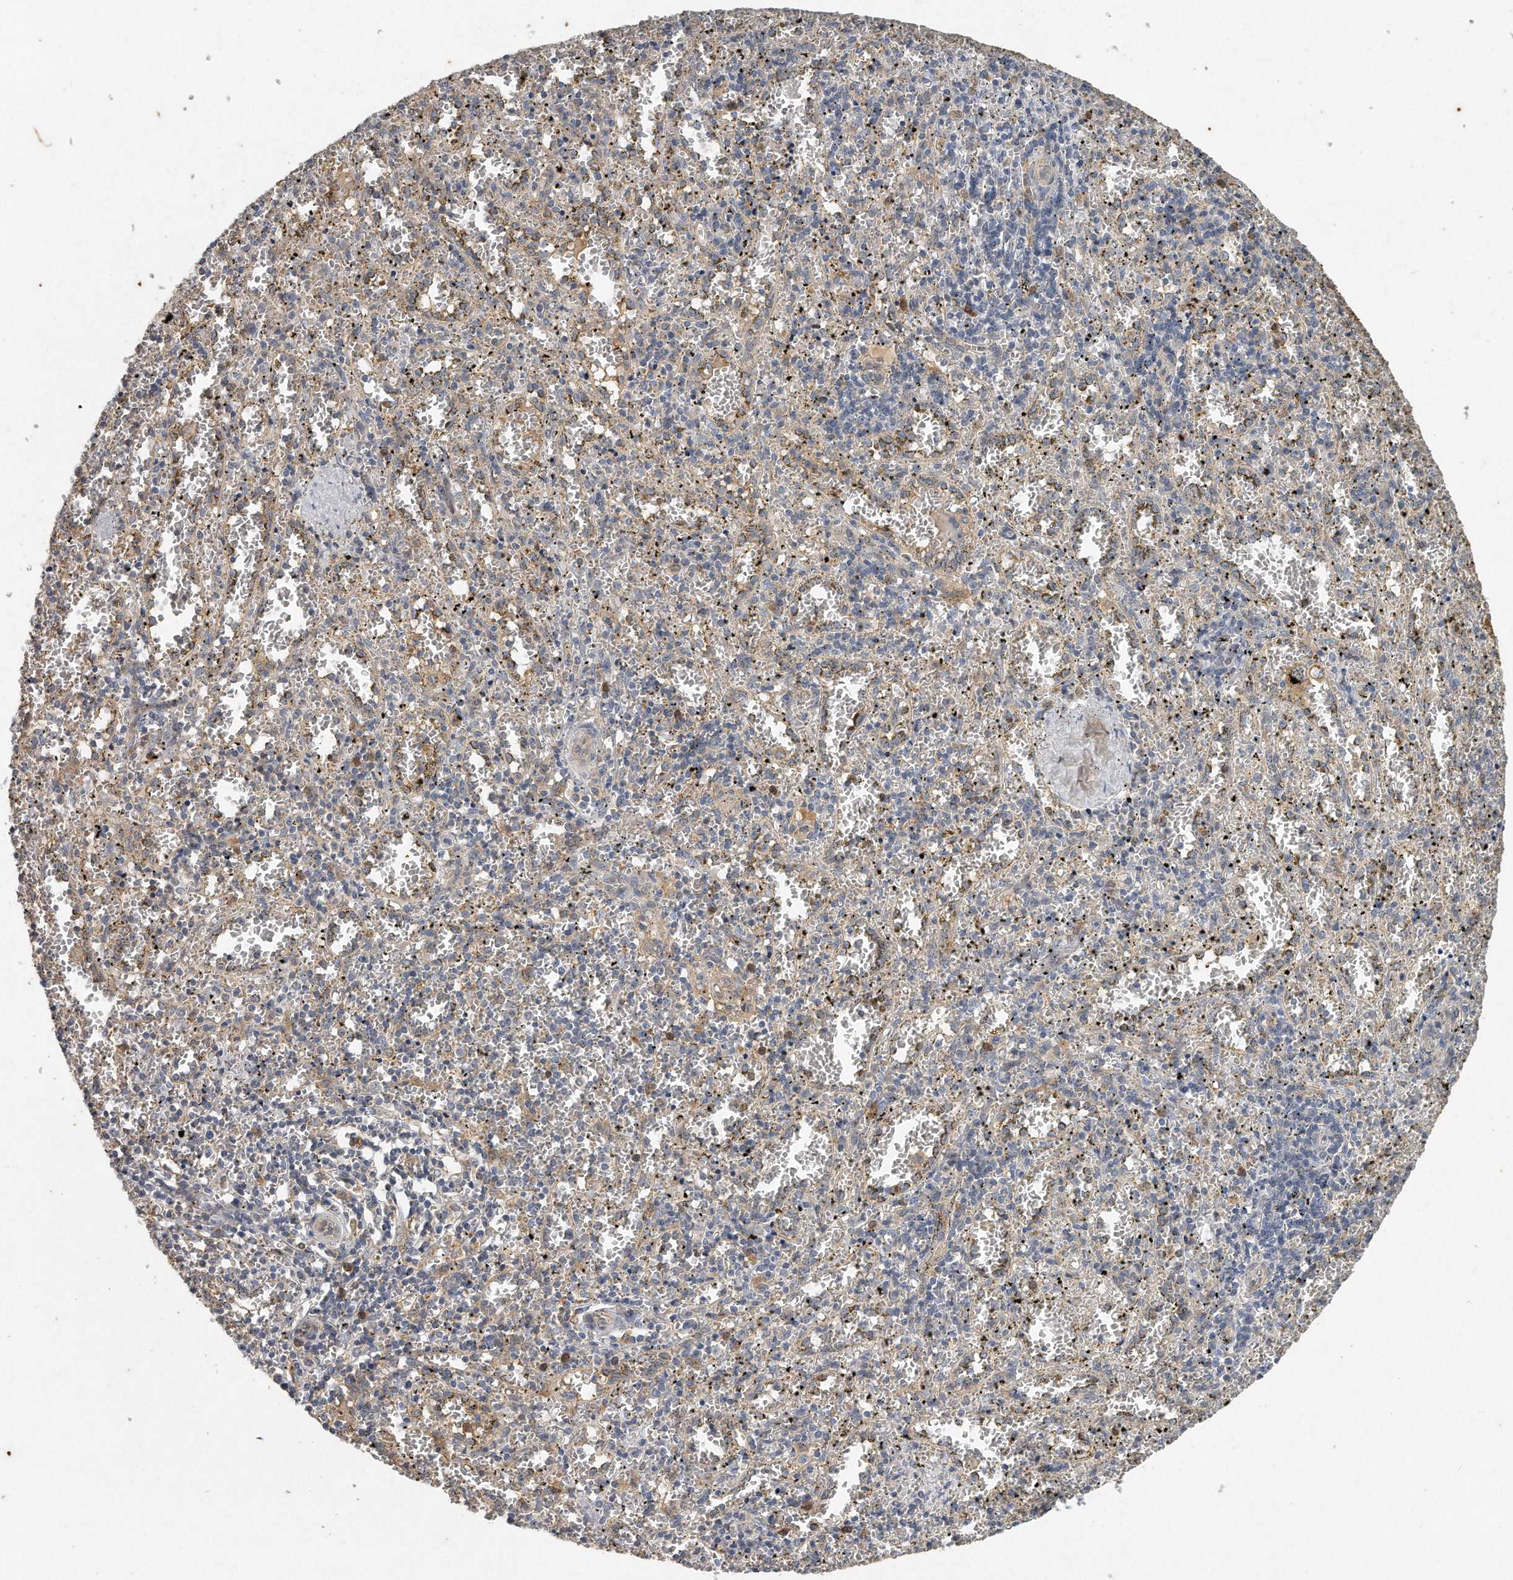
{"staining": {"intensity": "negative", "quantity": "none", "location": "none"}, "tissue": "spleen", "cell_type": "Cells in red pulp", "image_type": "normal", "snomed": [{"axis": "morphology", "description": "Normal tissue, NOS"}, {"axis": "topography", "description": "Spleen"}], "caption": "High magnification brightfield microscopy of unremarkable spleen stained with DAB (brown) and counterstained with hematoxylin (blue): cells in red pulp show no significant staining. The staining was performed using DAB (3,3'-diaminobenzidine) to visualize the protein expression in brown, while the nuclei were stained in blue with hematoxylin (Magnification: 20x).", "gene": "CAMK1", "patient": {"sex": "male", "age": 11}}